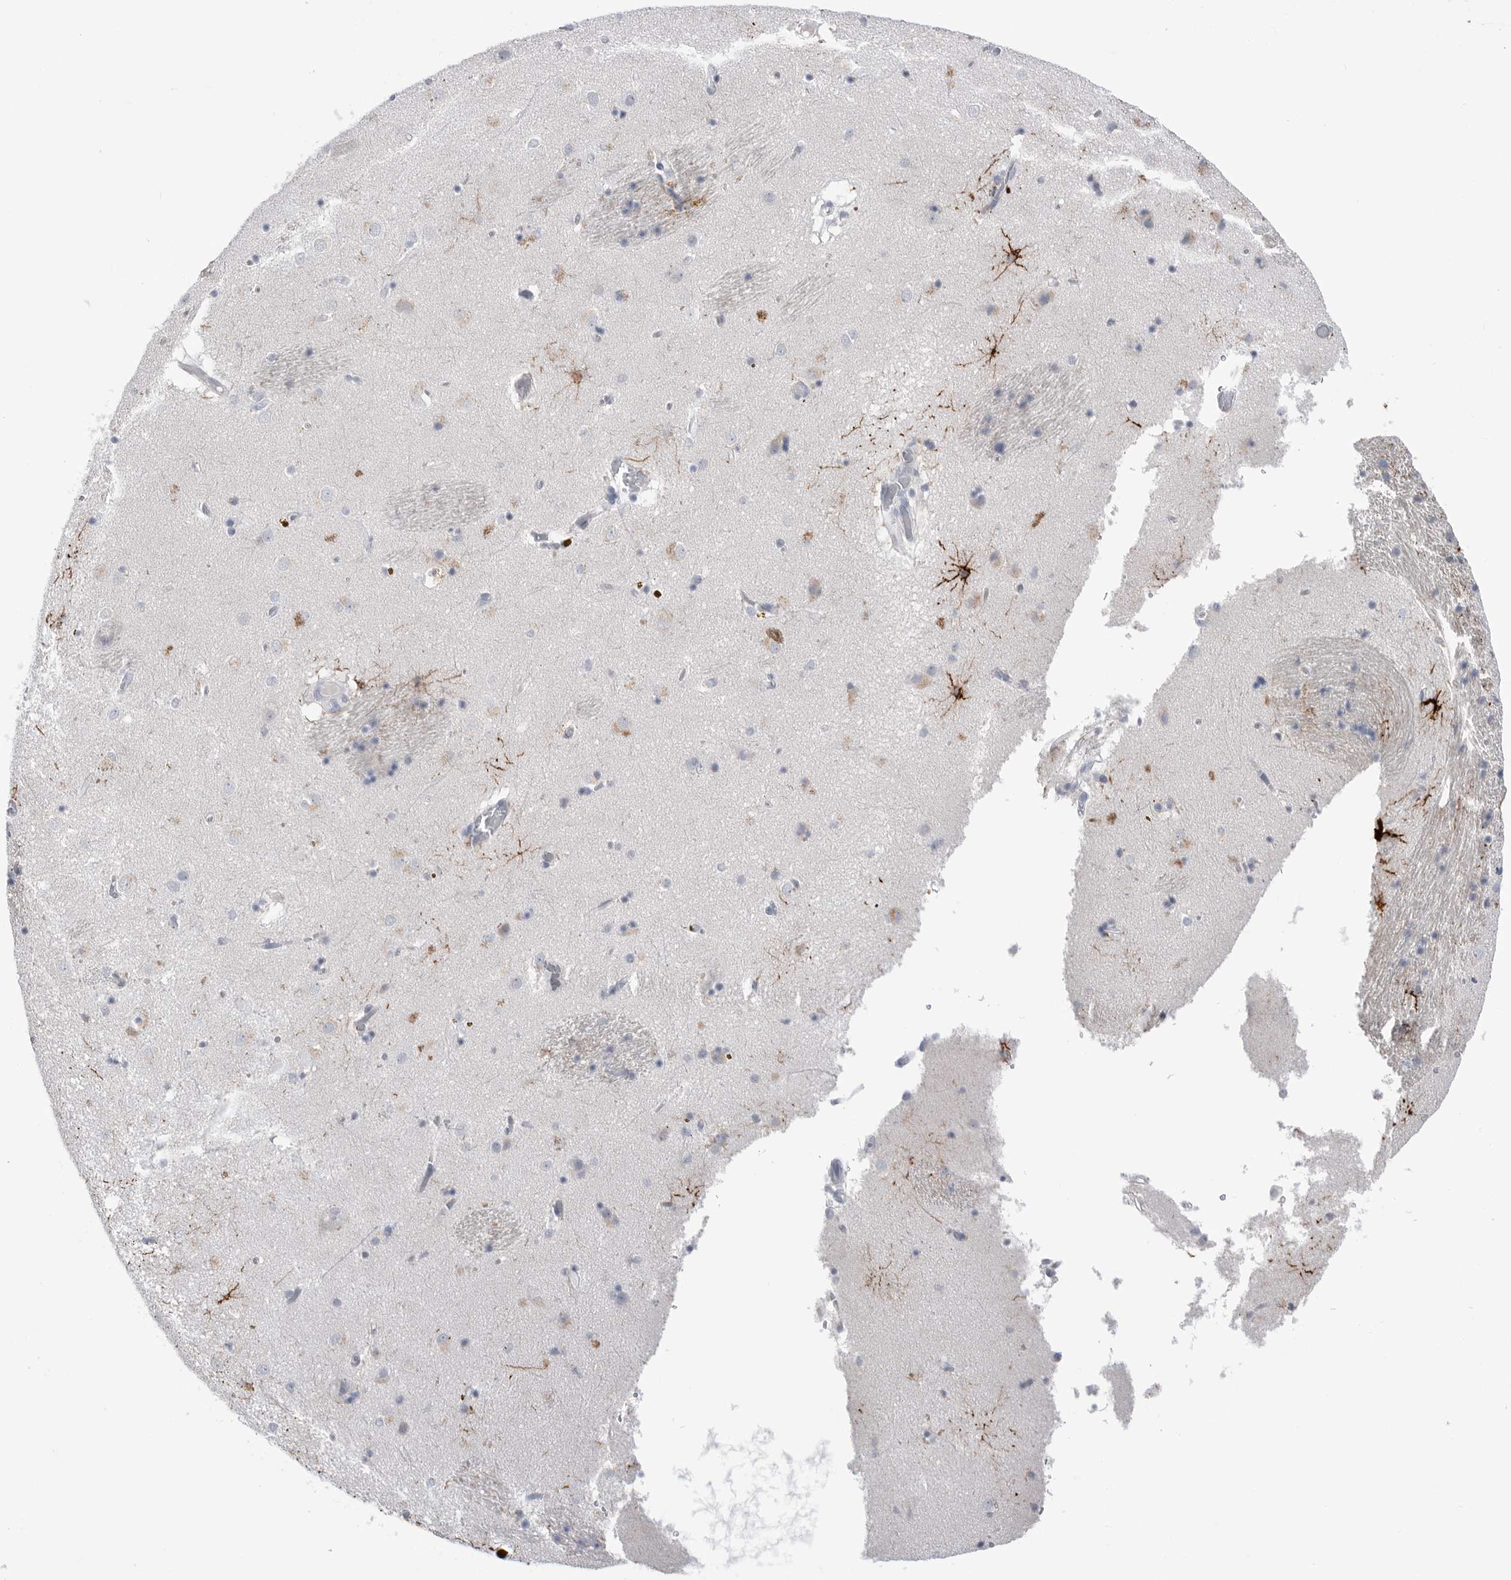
{"staining": {"intensity": "moderate", "quantity": "<25%", "location": "cytoplasmic/membranous"}, "tissue": "caudate", "cell_type": "Glial cells", "image_type": "normal", "snomed": [{"axis": "morphology", "description": "Normal tissue, NOS"}, {"axis": "topography", "description": "Lateral ventricle wall"}], "caption": "This histopathology image reveals IHC staining of unremarkable caudate, with low moderate cytoplasmic/membranous expression in about <25% of glial cells.", "gene": "ABHD12", "patient": {"sex": "male", "age": 70}}